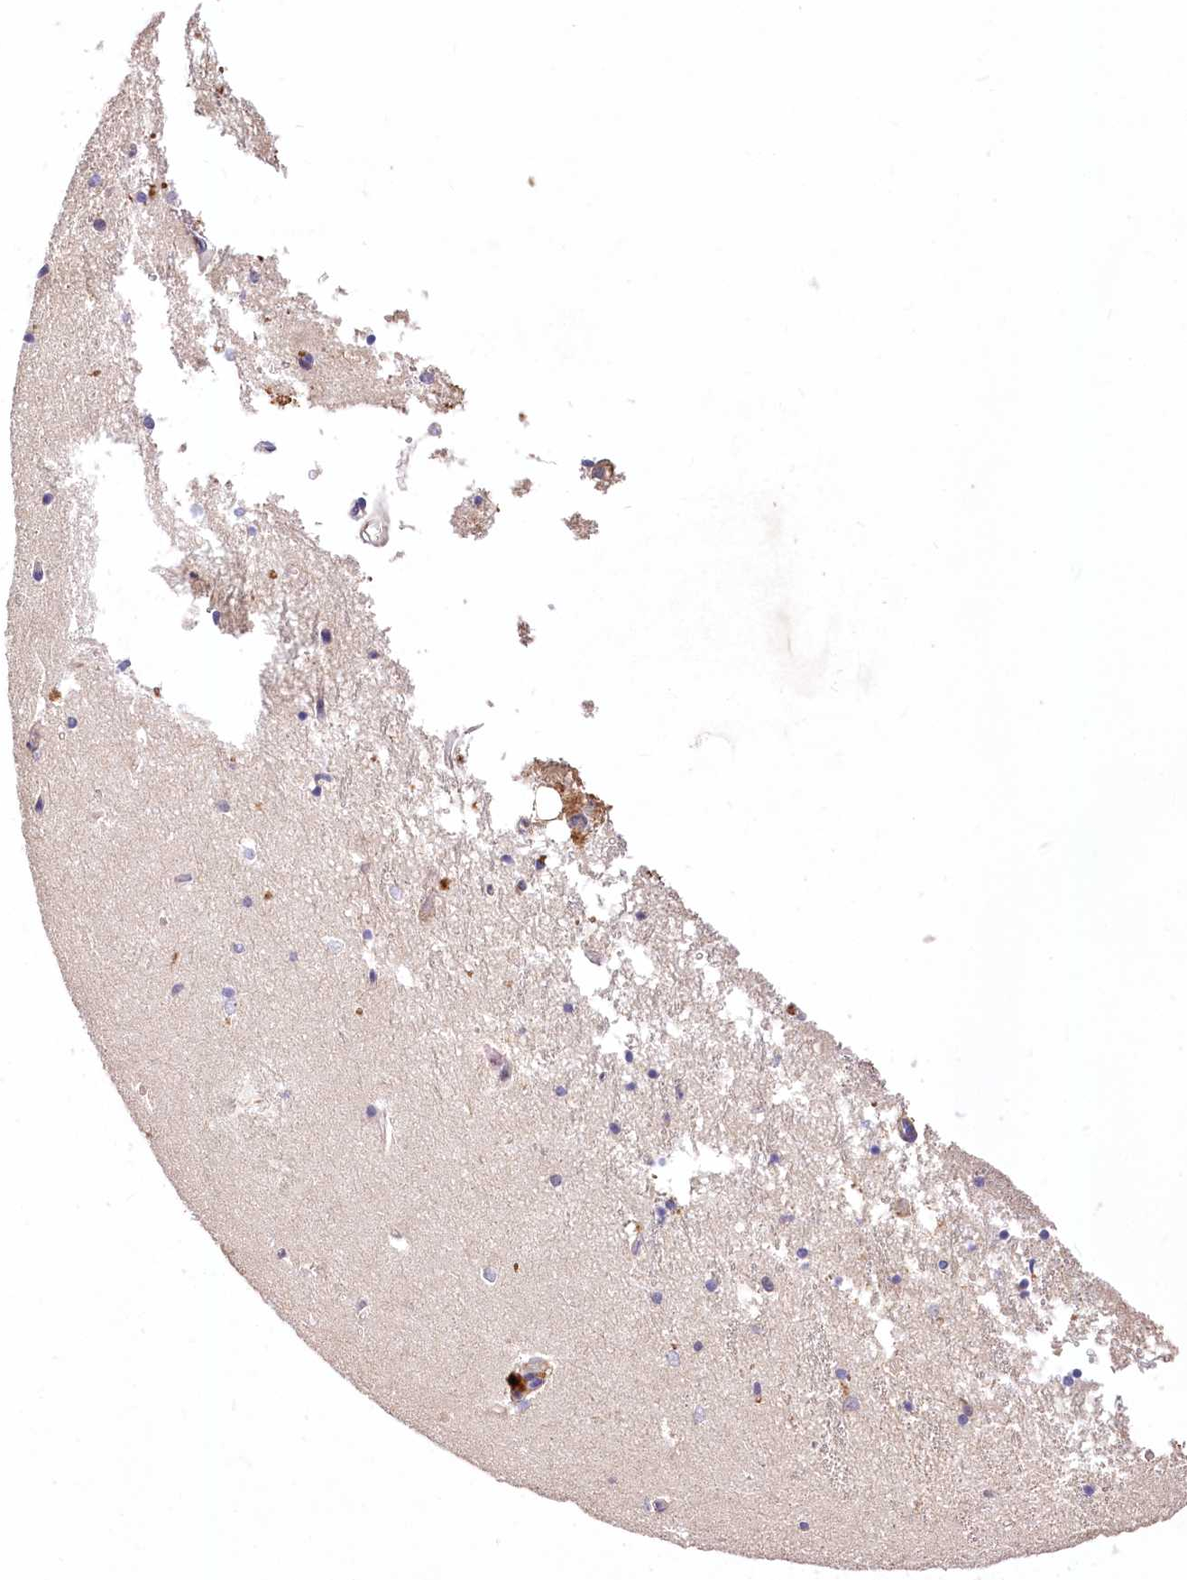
{"staining": {"intensity": "negative", "quantity": "none", "location": "none"}, "tissue": "hippocampus", "cell_type": "Glial cells", "image_type": "normal", "snomed": [{"axis": "morphology", "description": "Normal tissue, NOS"}, {"axis": "topography", "description": "Hippocampus"}], "caption": "IHC of benign hippocampus shows no positivity in glial cells.", "gene": "PCYOX1L", "patient": {"sex": "male", "age": 70}}